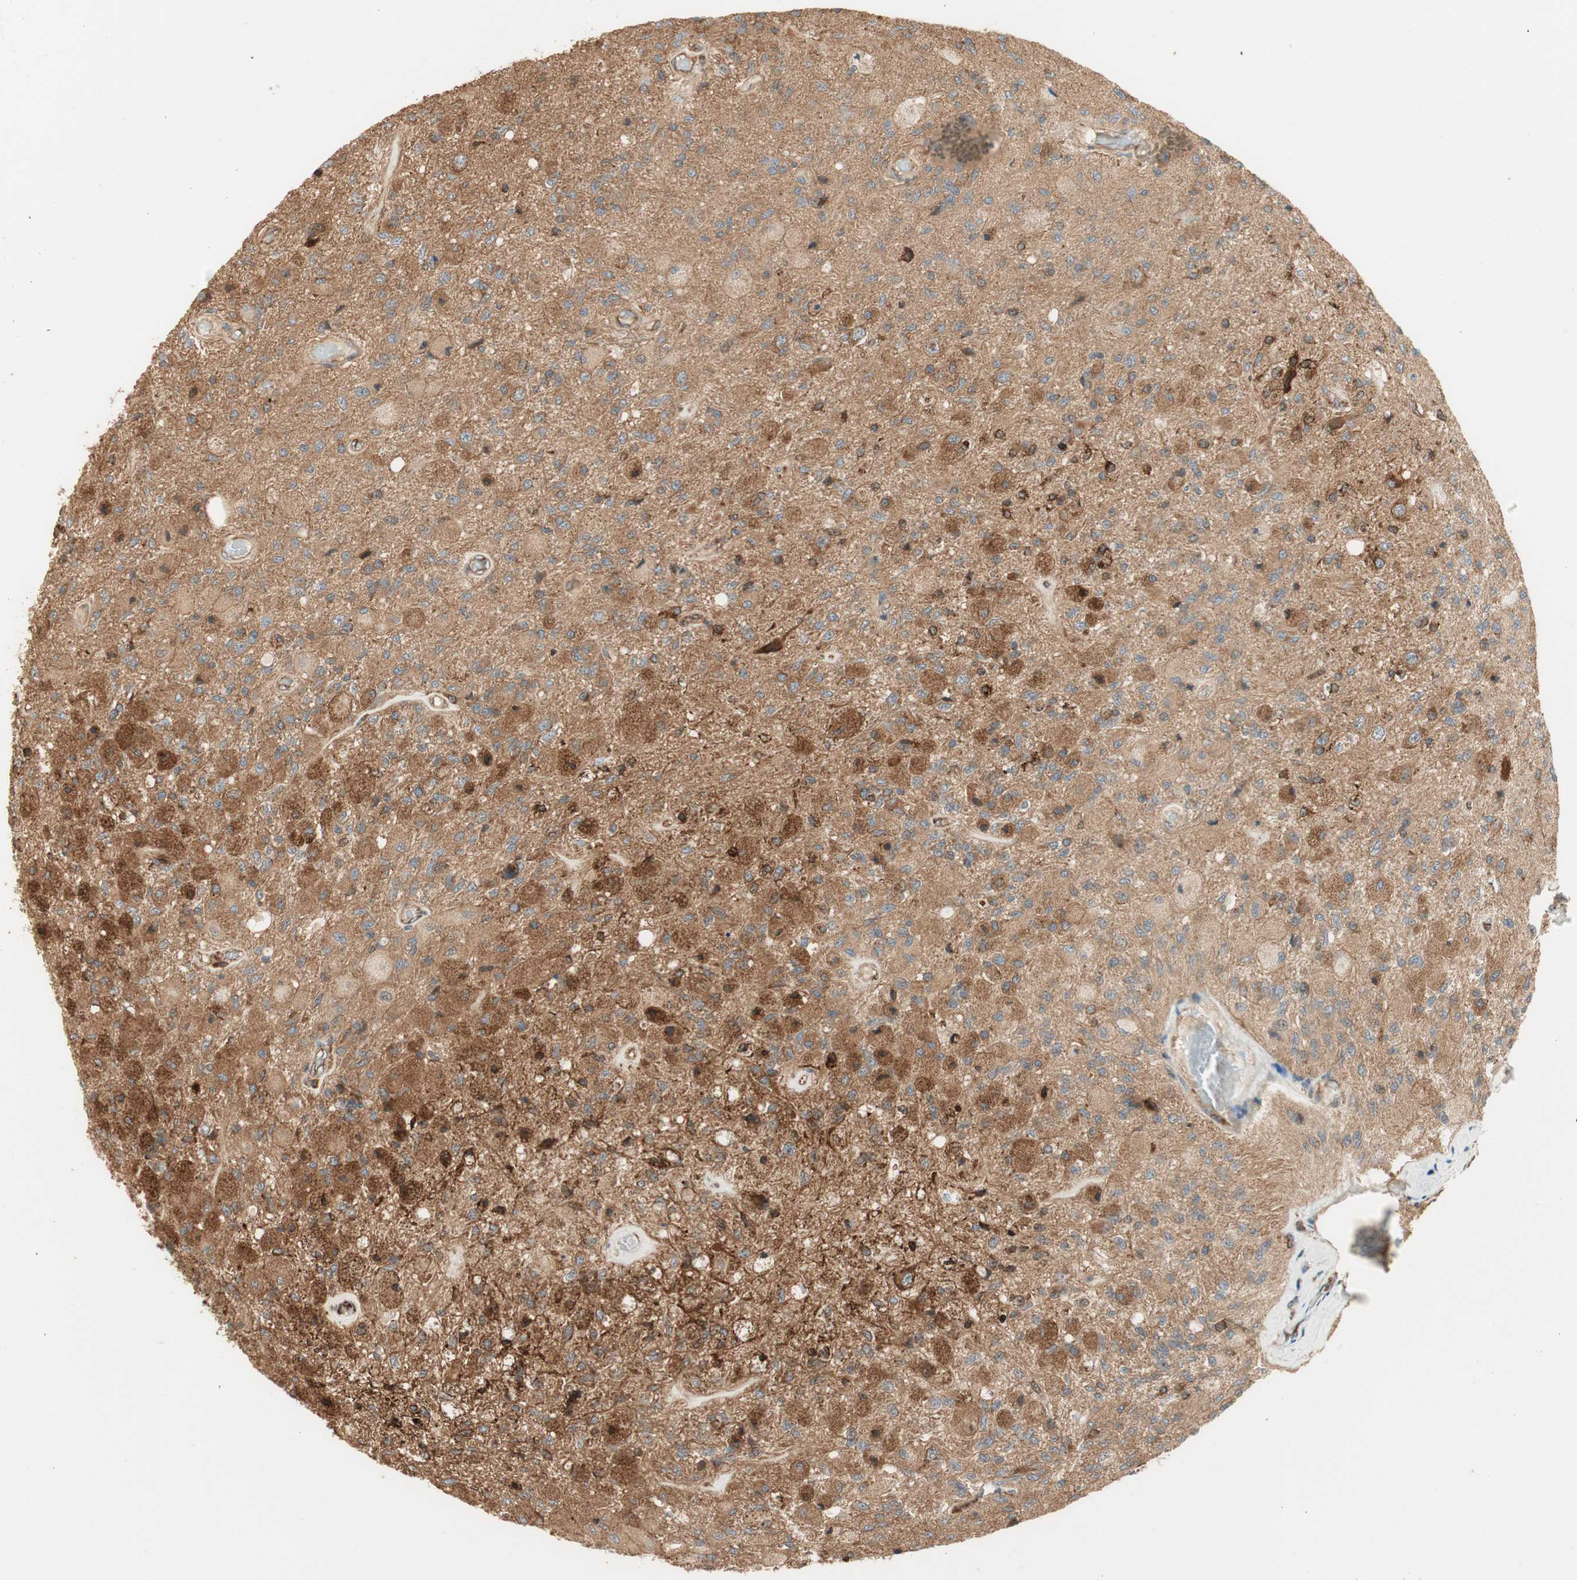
{"staining": {"intensity": "moderate", "quantity": ">75%", "location": "cytoplasmic/membranous"}, "tissue": "glioma", "cell_type": "Tumor cells", "image_type": "cancer", "snomed": [{"axis": "morphology", "description": "Normal tissue, NOS"}, {"axis": "morphology", "description": "Glioma, malignant, High grade"}, {"axis": "topography", "description": "Cerebral cortex"}], "caption": "An immunohistochemistry histopathology image of tumor tissue is shown. Protein staining in brown shows moderate cytoplasmic/membranous positivity in glioma within tumor cells.", "gene": "P4HA1", "patient": {"sex": "male", "age": 77}}